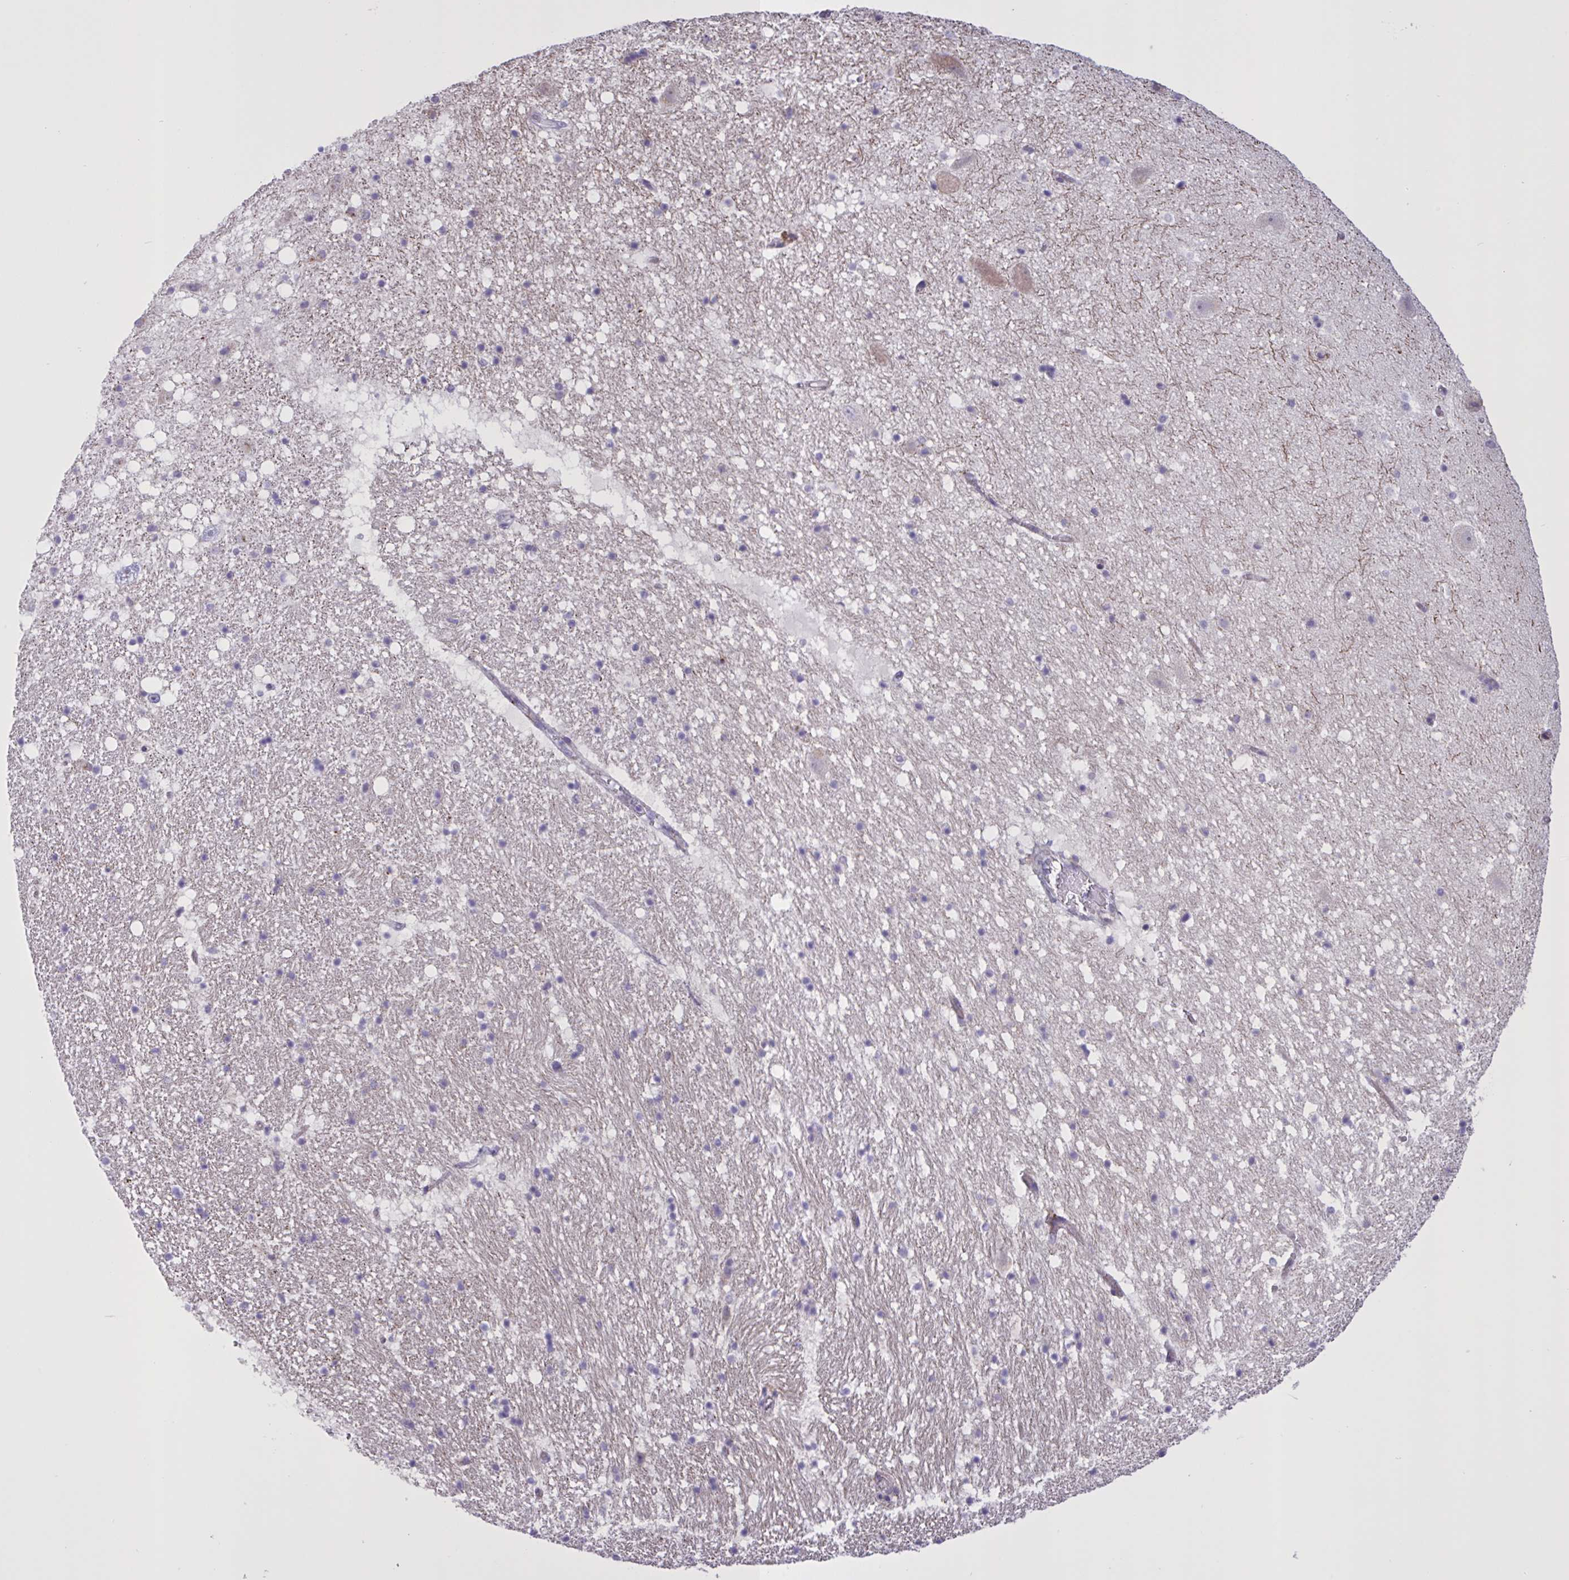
{"staining": {"intensity": "negative", "quantity": "none", "location": "none"}, "tissue": "hippocampus", "cell_type": "Glial cells", "image_type": "normal", "snomed": [{"axis": "morphology", "description": "Normal tissue, NOS"}, {"axis": "topography", "description": "Hippocampus"}], "caption": "Immunohistochemical staining of benign human hippocampus shows no significant positivity in glial cells.", "gene": "MRGPRX2", "patient": {"sex": "female", "age": 42}}